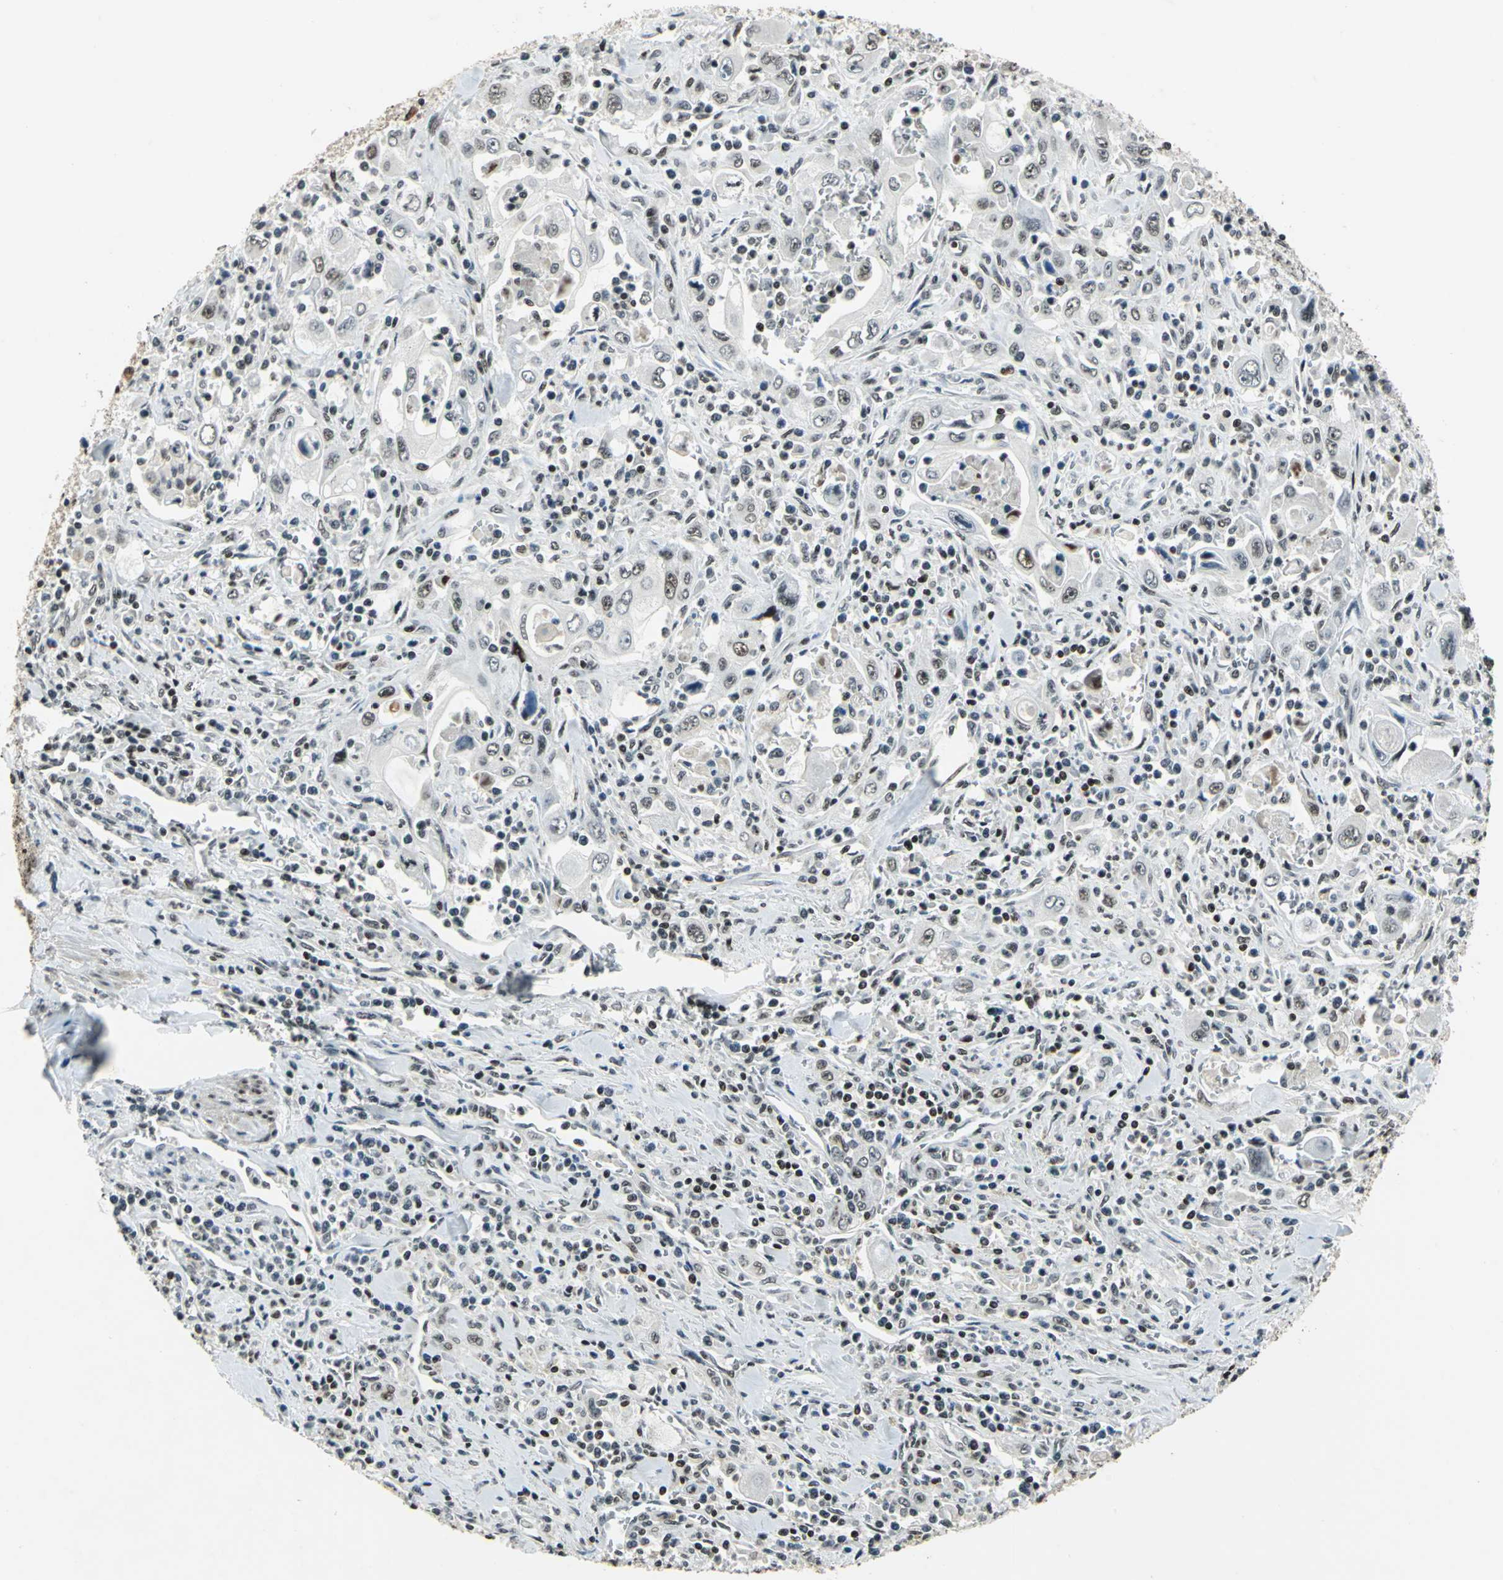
{"staining": {"intensity": "weak", "quantity": "<25%", "location": "nuclear"}, "tissue": "pancreatic cancer", "cell_type": "Tumor cells", "image_type": "cancer", "snomed": [{"axis": "morphology", "description": "Adenocarcinoma, NOS"}, {"axis": "topography", "description": "Pancreas"}], "caption": "Immunohistochemical staining of adenocarcinoma (pancreatic) displays no significant staining in tumor cells.", "gene": "UBTF", "patient": {"sex": "male", "age": 70}}